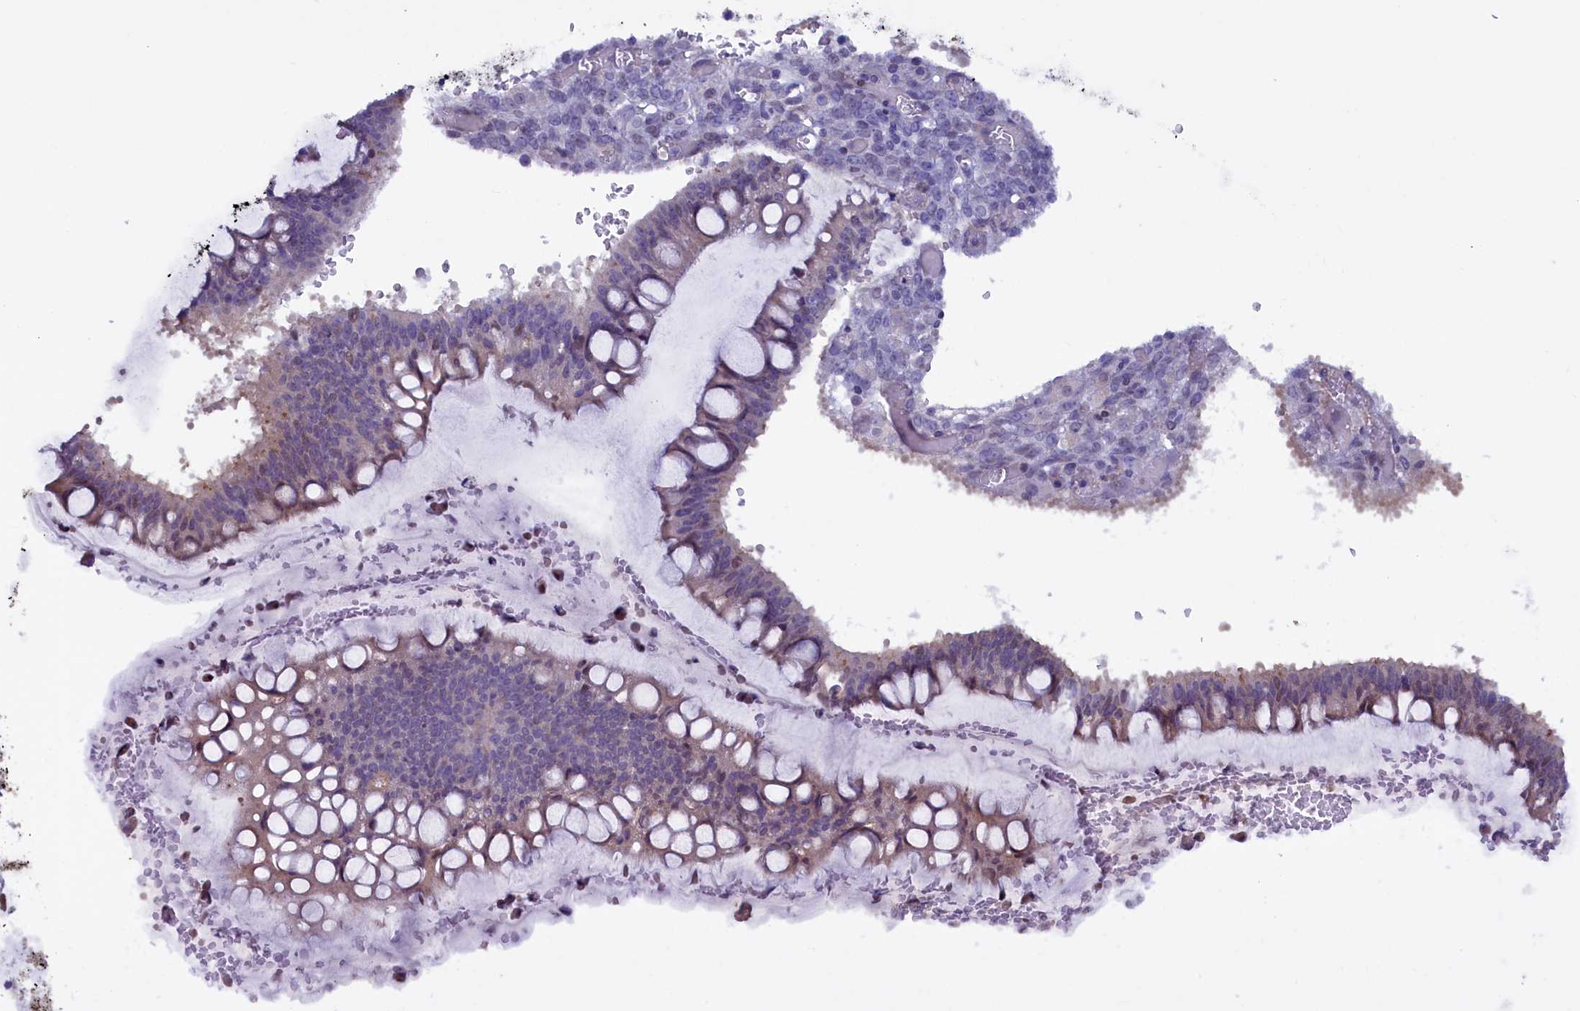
{"staining": {"intensity": "weak", "quantity": "<25%", "location": "cytoplasmic/membranous"}, "tissue": "ovarian cancer", "cell_type": "Tumor cells", "image_type": "cancer", "snomed": [{"axis": "morphology", "description": "Cystadenocarcinoma, mucinous, NOS"}, {"axis": "topography", "description": "Ovary"}], "caption": "Immunohistochemistry photomicrograph of neoplastic tissue: human ovarian cancer stained with DAB exhibits no significant protein positivity in tumor cells.", "gene": "MAN2C1", "patient": {"sex": "female", "age": 73}}